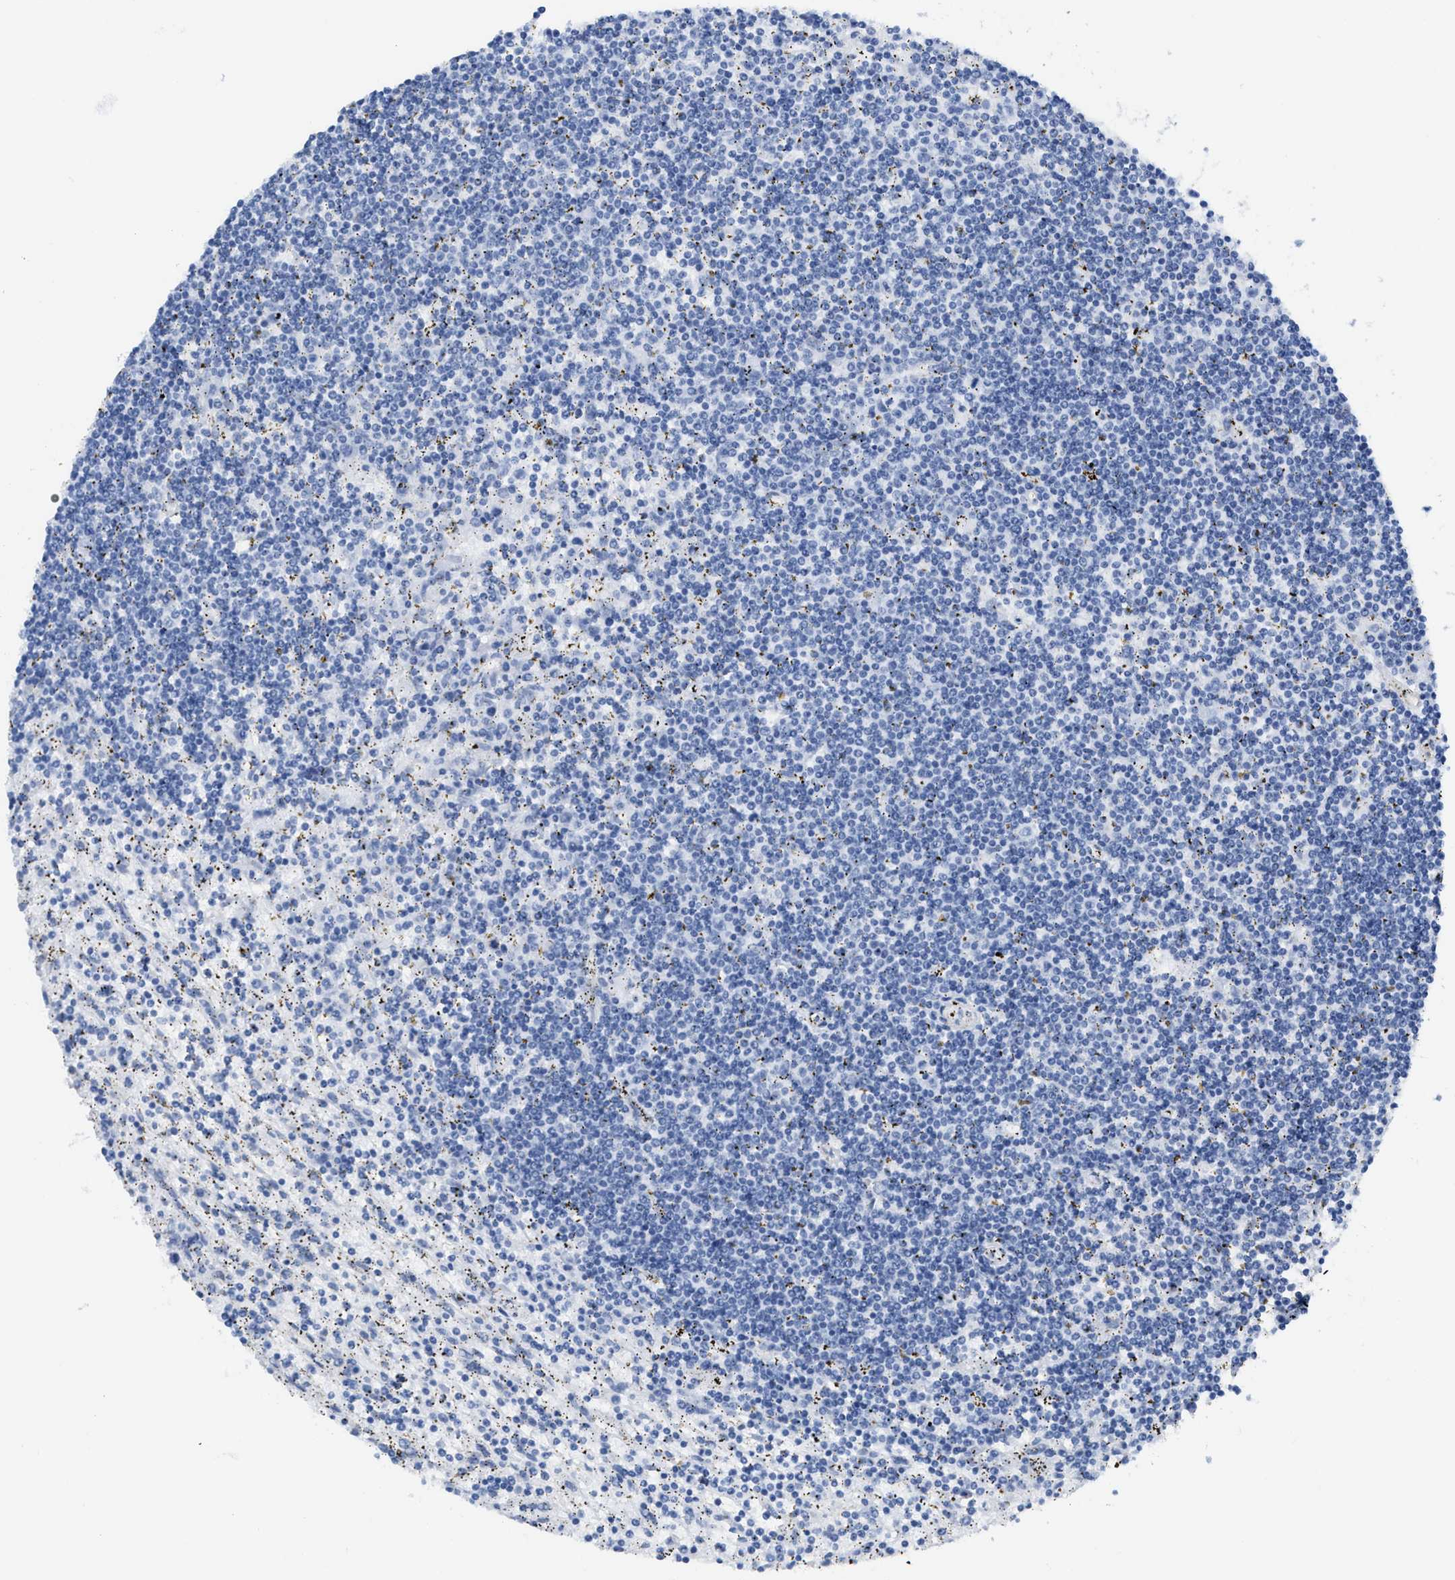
{"staining": {"intensity": "negative", "quantity": "none", "location": "none"}, "tissue": "lymphoma", "cell_type": "Tumor cells", "image_type": "cancer", "snomed": [{"axis": "morphology", "description": "Malignant lymphoma, non-Hodgkin's type, Low grade"}, {"axis": "topography", "description": "Spleen"}], "caption": "Immunohistochemistry (IHC) micrograph of neoplastic tissue: human malignant lymphoma, non-Hodgkin's type (low-grade) stained with DAB displays no significant protein expression in tumor cells.", "gene": "TUB", "patient": {"sex": "male", "age": 76}}